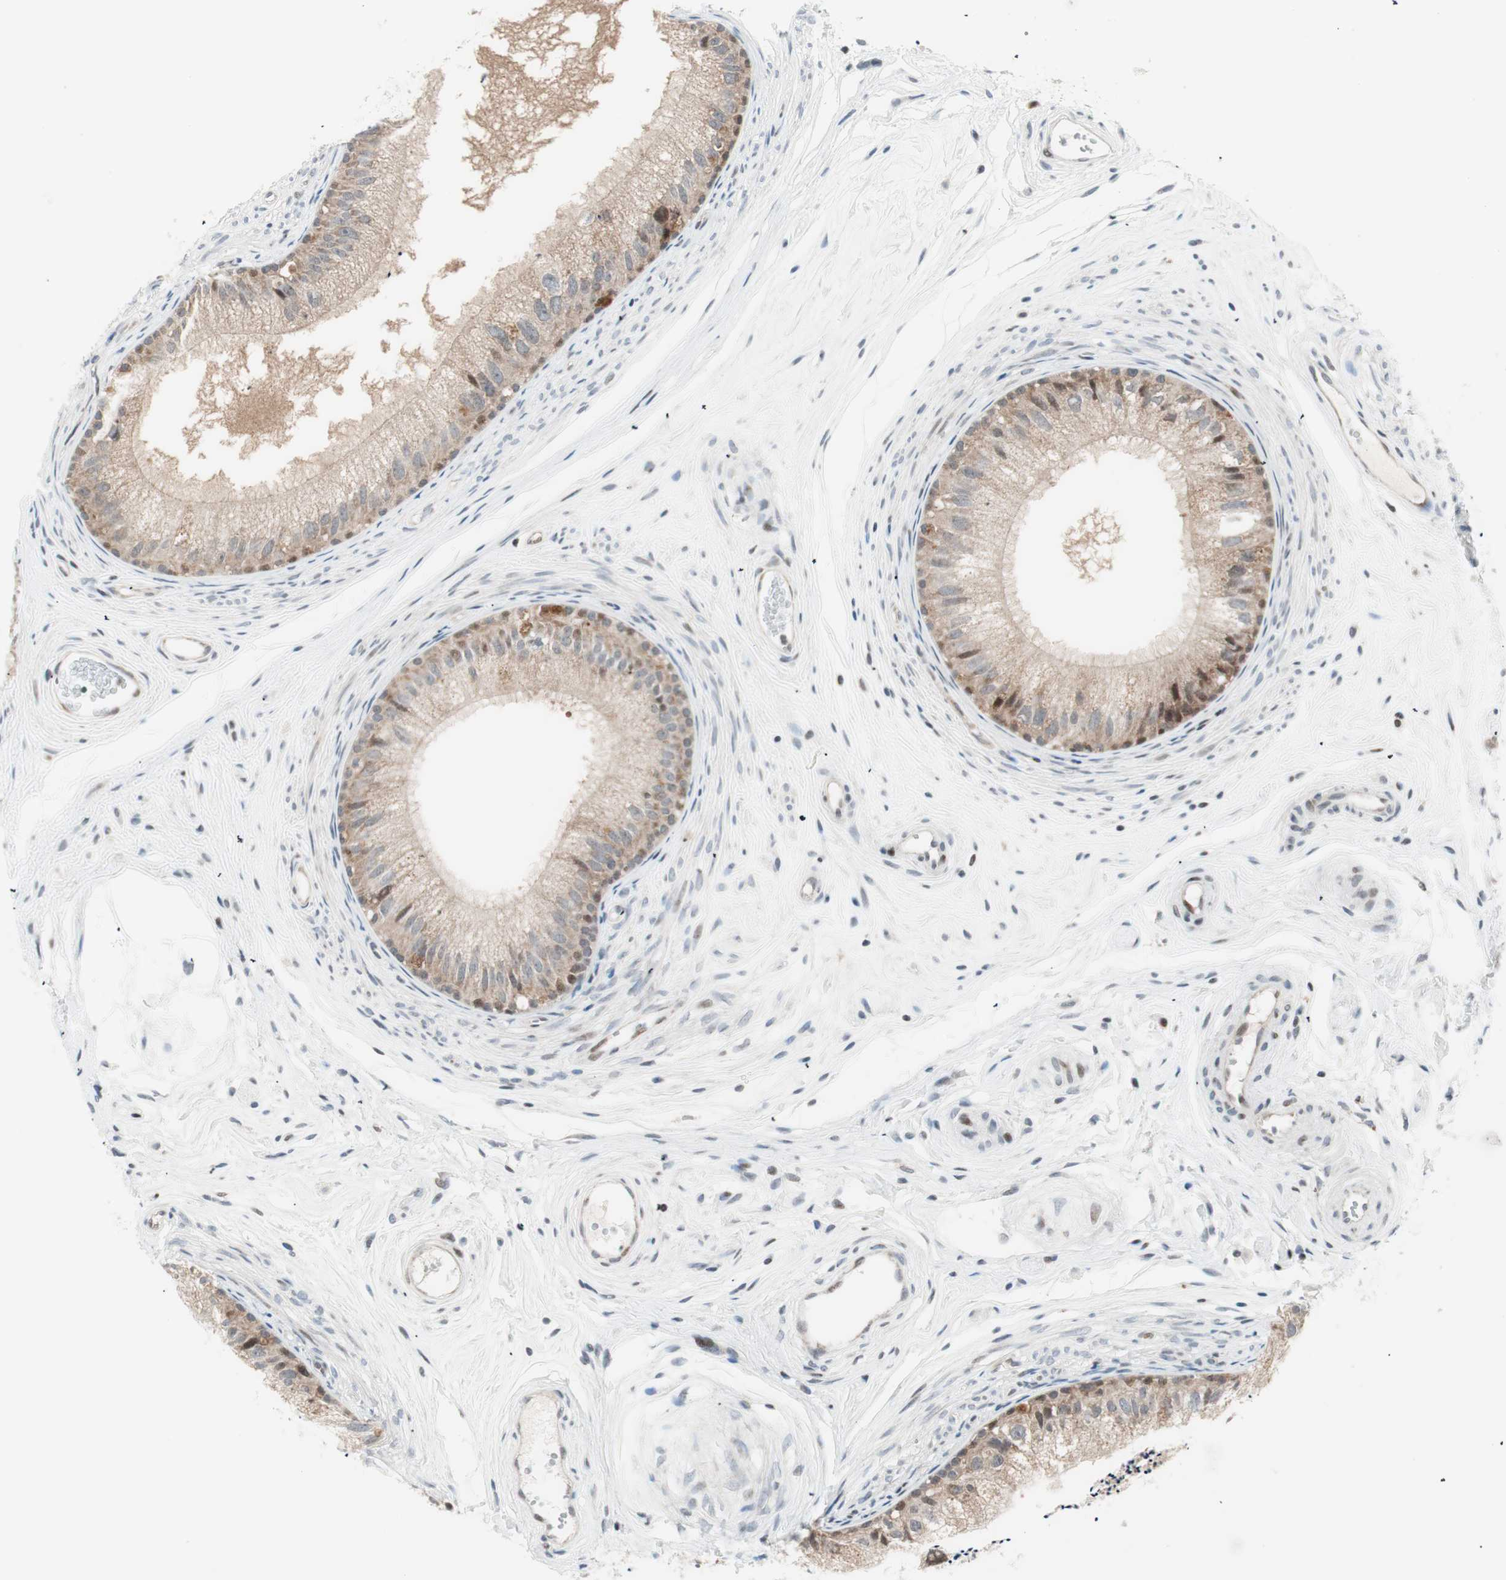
{"staining": {"intensity": "weak", "quantity": "25%-75%", "location": "cytoplasmic/membranous"}, "tissue": "epididymis", "cell_type": "Glandular cells", "image_type": "normal", "snomed": [{"axis": "morphology", "description": "Normal tissue, NOS"}, {"axis": "topography", "description": "Epididymis"}], "caption": "Glandular cells reveal low levels of weak cytoplasmic/membranous staining in about 25%-75% of cells in unremarkable epididymis. (DAB (3,3'-diaminobenzidine) IHC with brightfield microscopy, high magnification).", "gene": "TPT1", "patient": {"sex": "male", "age": 56}}